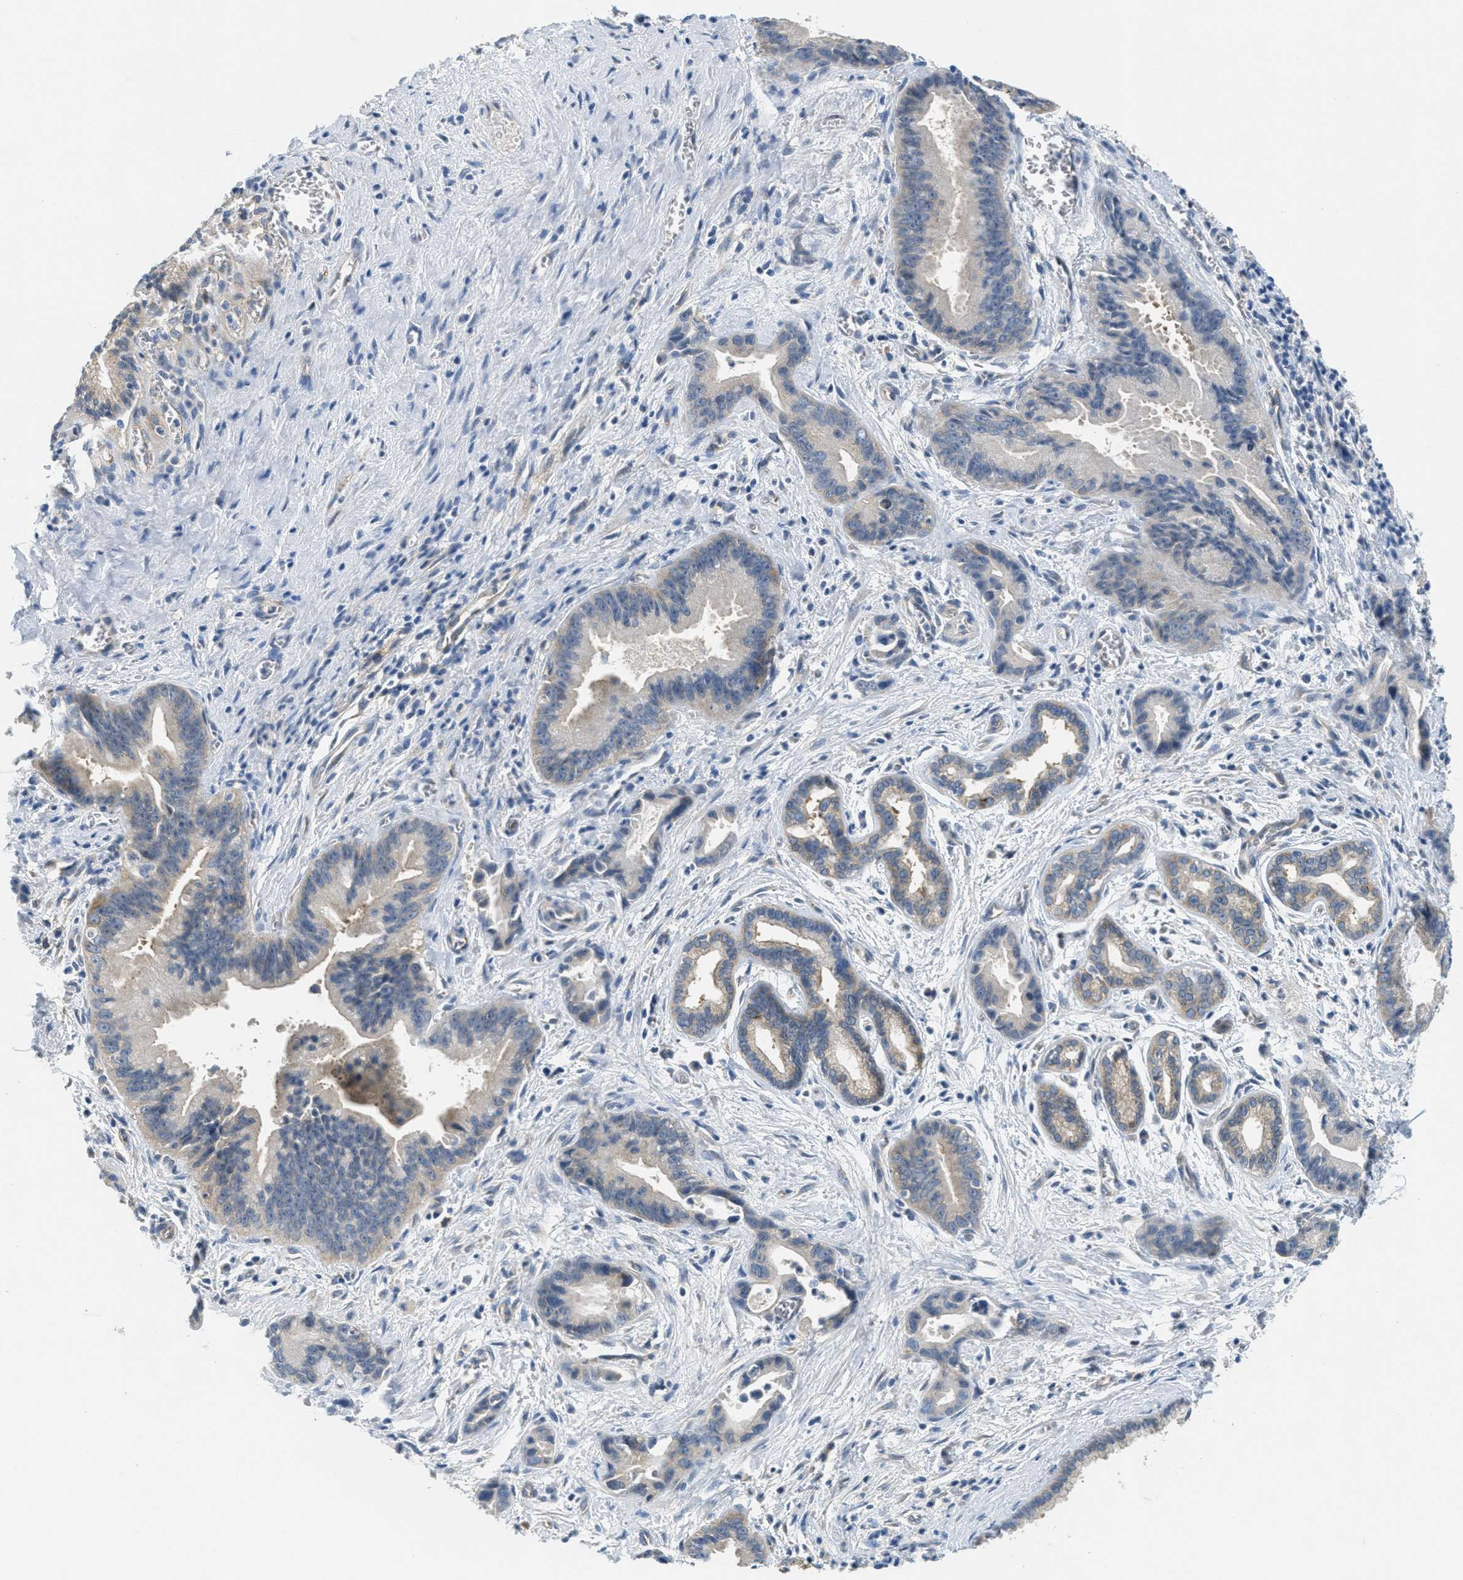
{"staining": {"intensity": "weak", "quantity": "<25%", "location": "cytoplasmic/membranous"}, "tissue": "liver cancer", "cell_type": "Tumor cells", "image_type": "cancer", "snomed": [{"axis": "morphology", "description": "Cholangiocarcinoma"}, {"axis": "topography", "description": "Liver"}], "caption": "Immunohistochemistry histopathology image of human liver cholangiocarcinoma stained for a protein (brown), which reveals no positivity in tumor cells. Nuclei are stained in blue.", "gene": "ZFYVE9", "patient": {"sex": "female", "age": 55}}